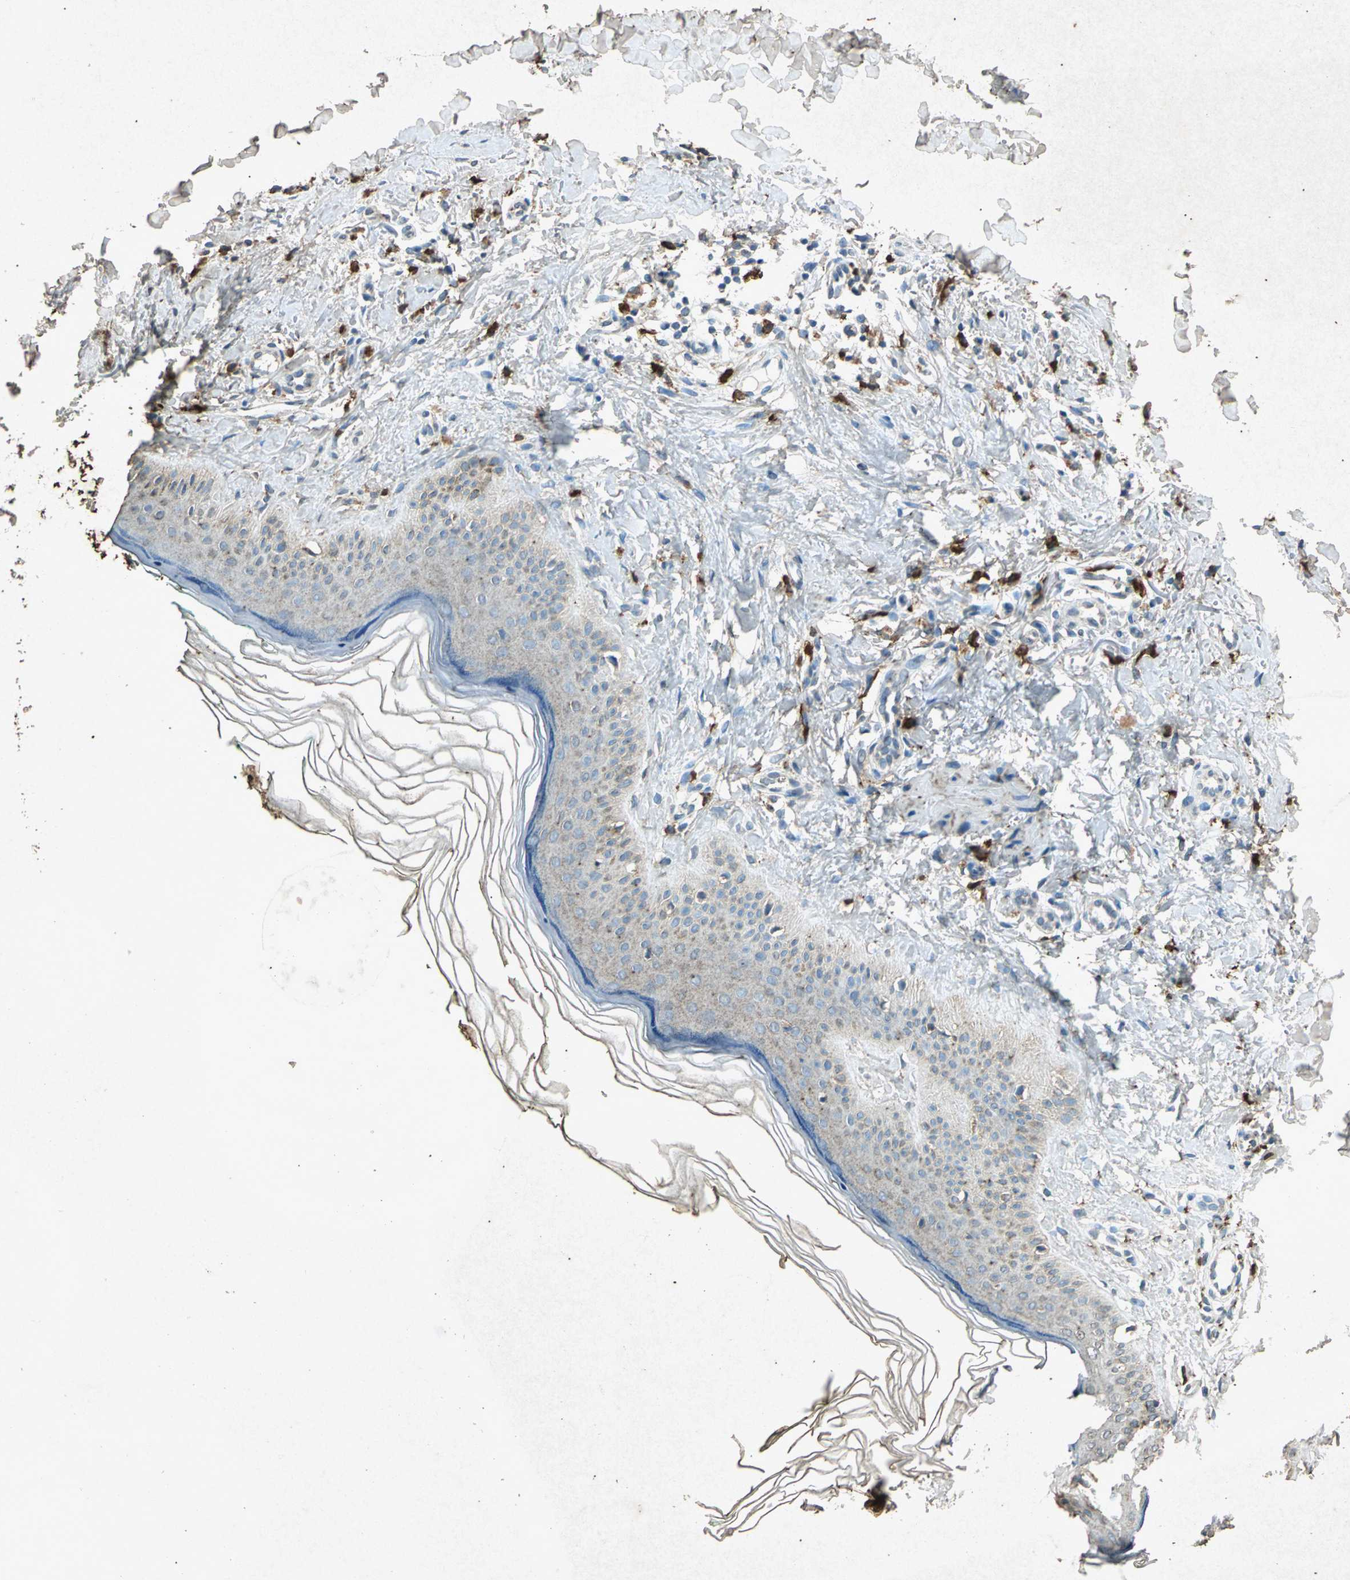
{"staining": {"intensity": "negative", "quantity": "none", "location": "none"}, "tissue": "skin", "cell_type": "Fibroblasts", "image_type": "normal", "snomed": [{"axis": "morphology", "description": "Normal tissue, NOS"}, {"axis": "topography", "description": "Skin"}], "caption": "This is a photomicrograph of IHC staining of unremarkable skin, which shows no staining in fibroblasts. (DAB (3,3'-diaminobenzidine) IHC, high magnification).", "gene": "PSEN1", "patient": {"sex": "male", "age": 71}}